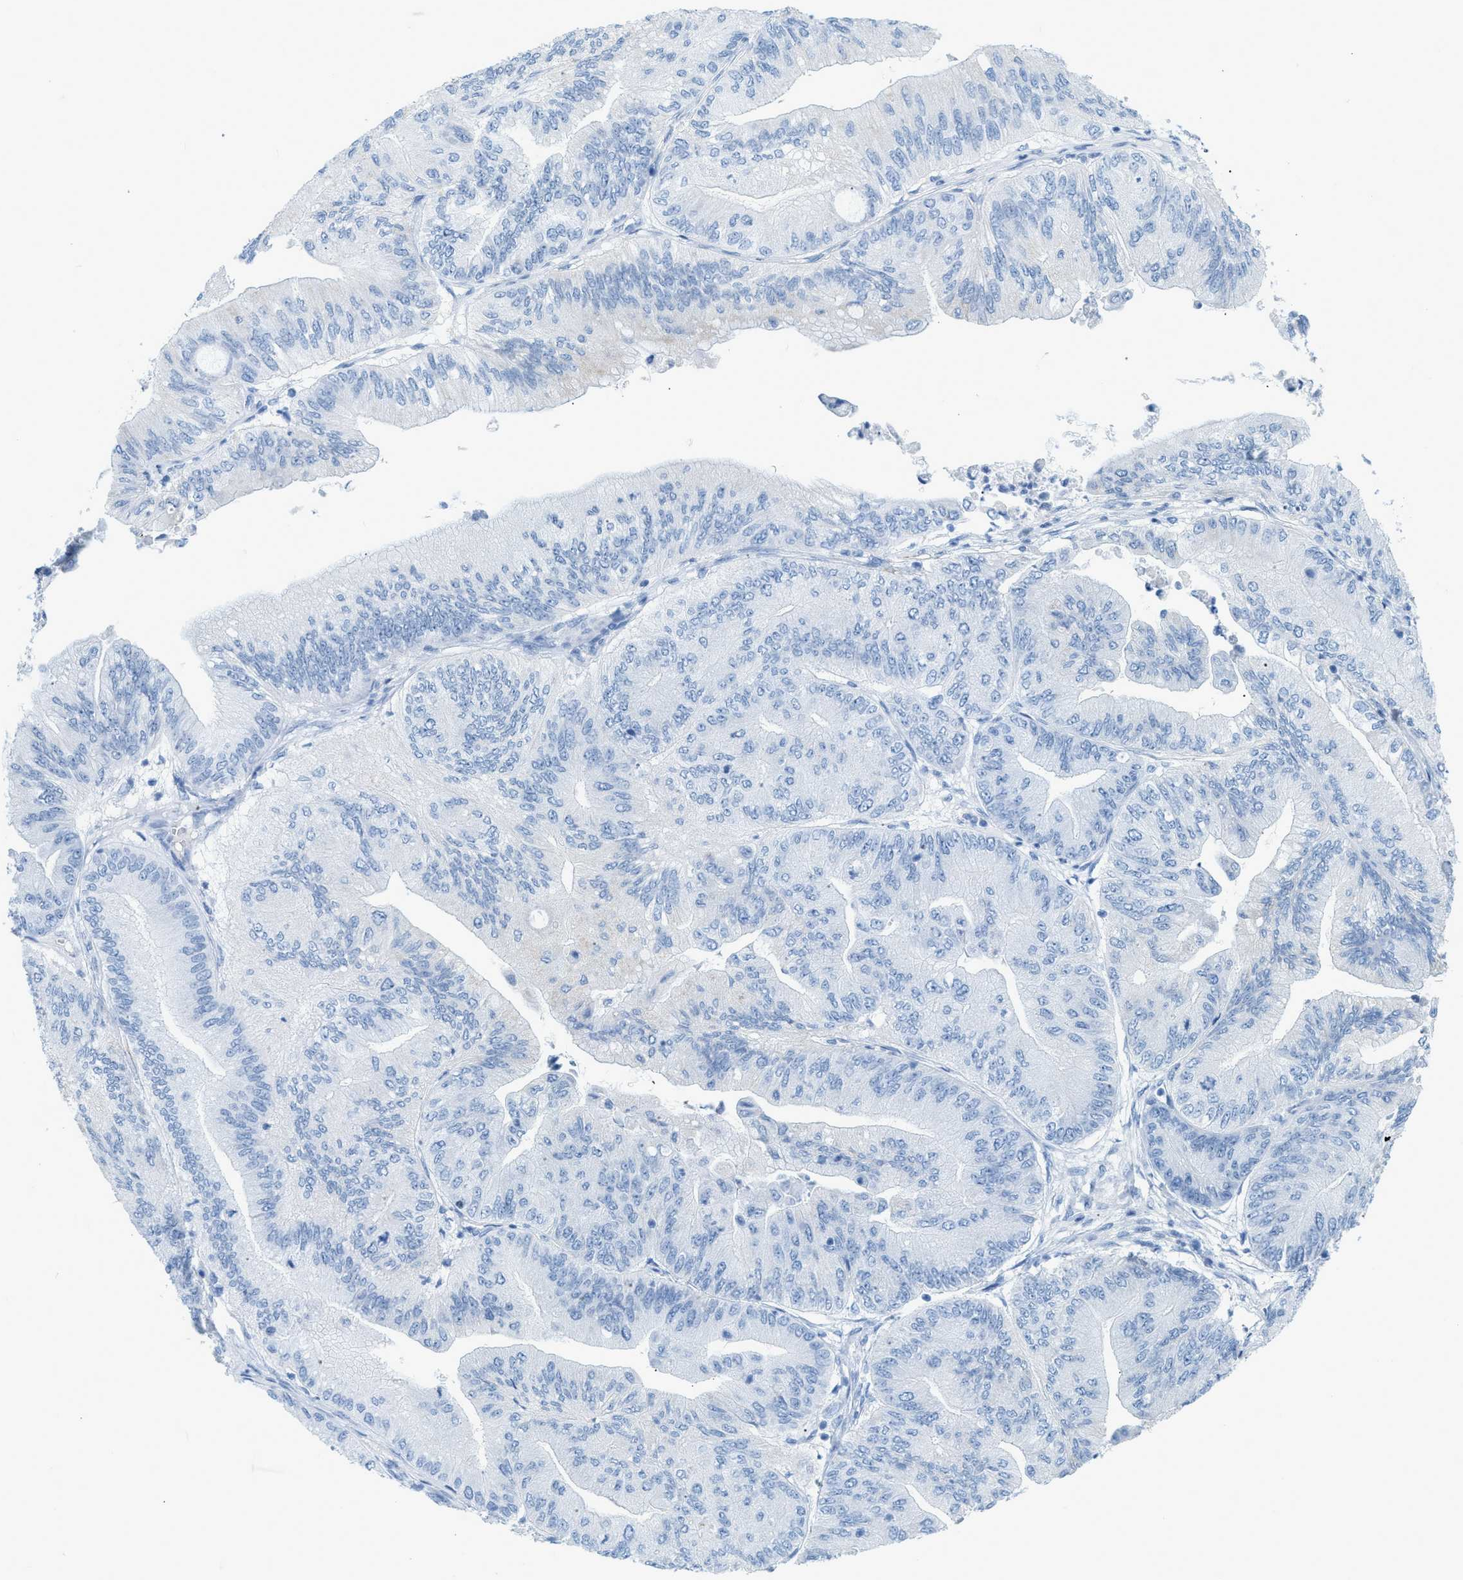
{"staining": {"intensity": "negative", "quantity": "none", "location": "none"}, "tissue": "ovarian cancer", "cell_type": "Tumor cells", "image_type": "cancer", "snomed": [{"axis": "morphology", "description": "Cystadenocarcinoma, mucinous, NOS"}, {"axis": "topography", "description": "Ovary"}], "caption": "Tumor cells show no significant protein positivity in mucinous cystadenocarcinoma (ovarian).", "gene": "DES", "patient": {"sex": "female", "age": 61}}